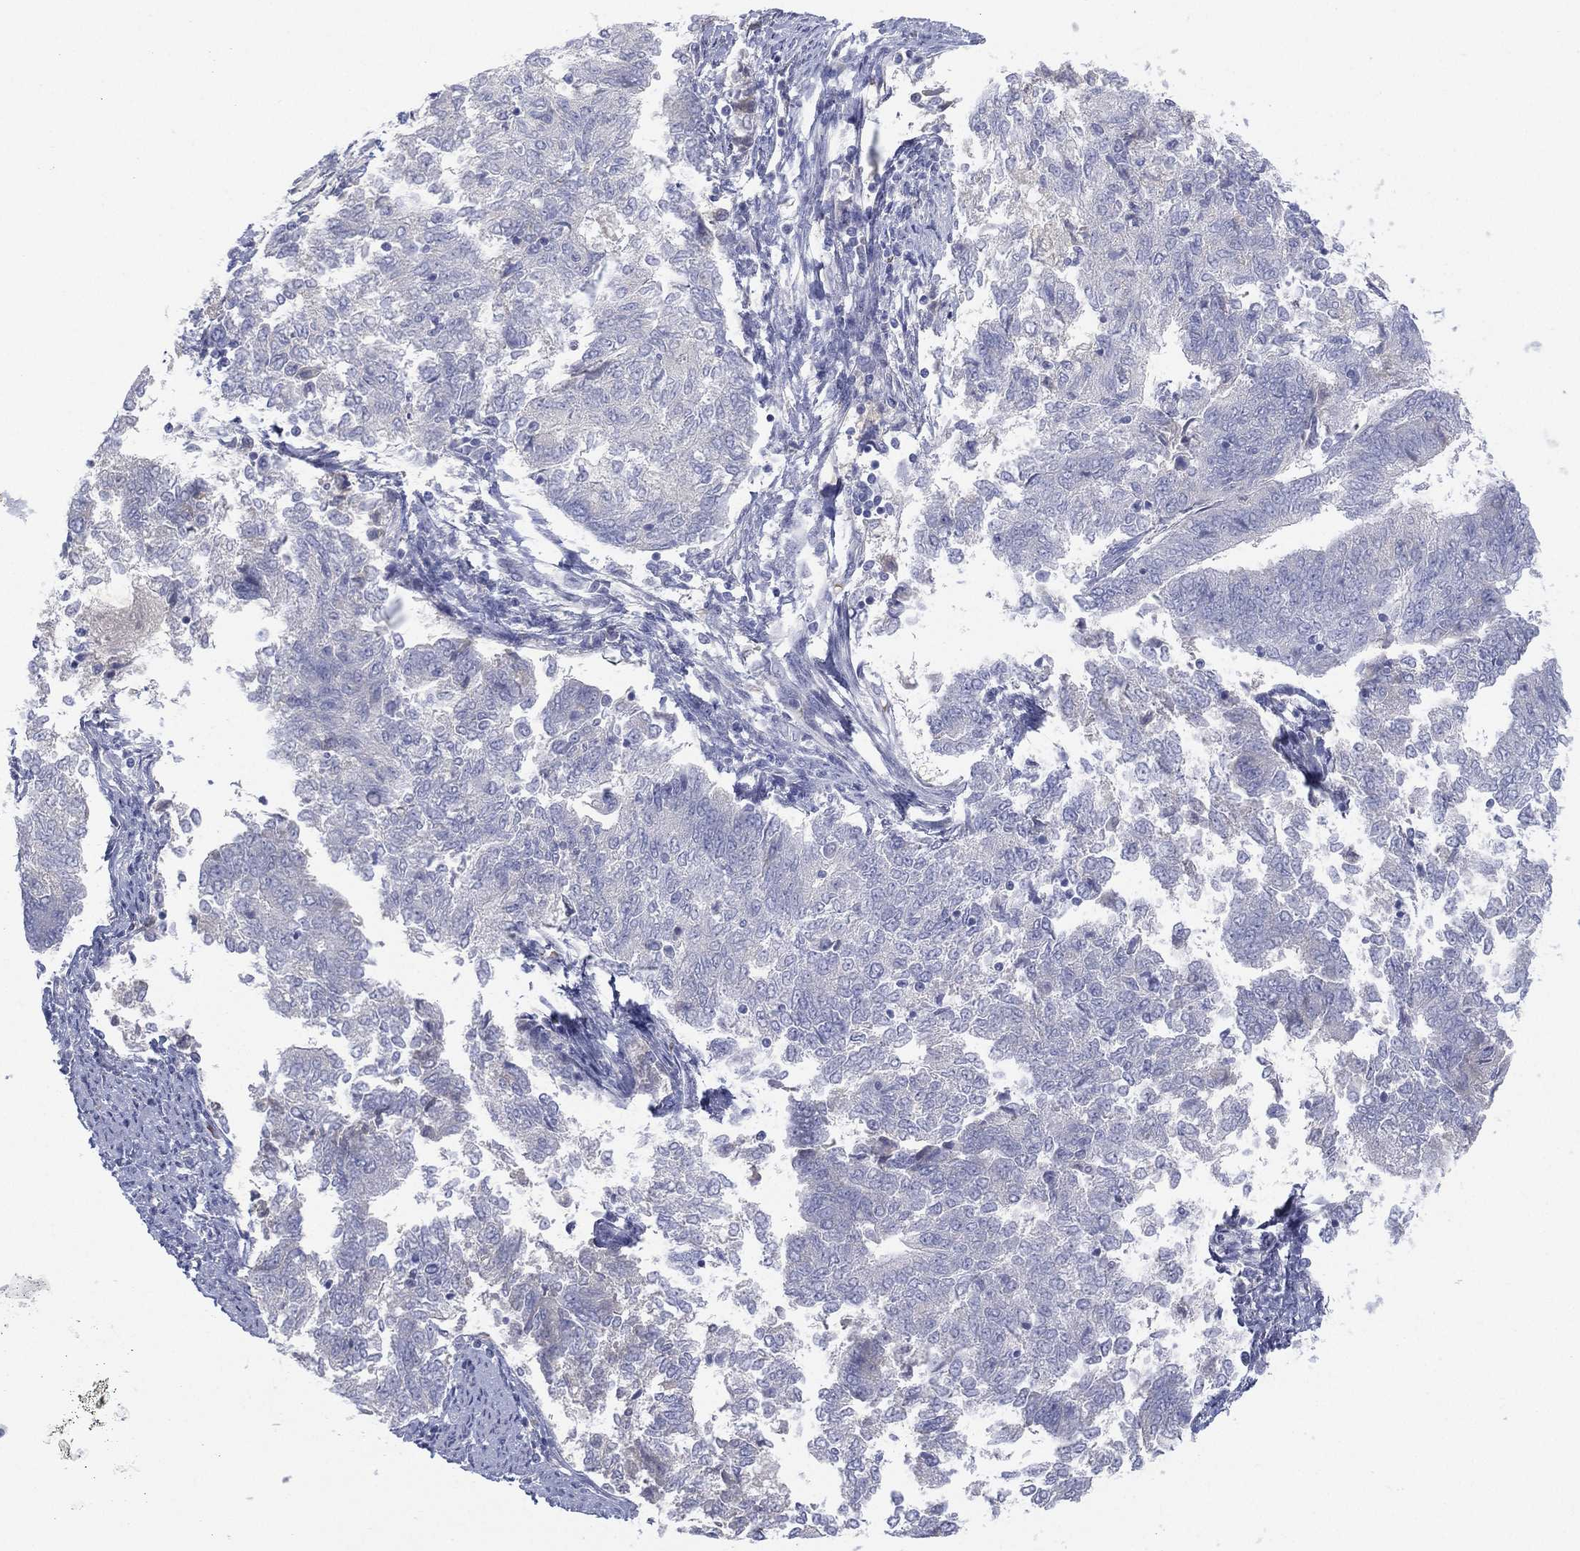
{"staining": {"intensity": "negative", "quantity": "none", "location": "none"}, "tissue": "endometrial cancer", "cell_type": "Tumor cells", "image_type": "cancer", "snomed": [{"axis": "morphology", "description": "Adenocarcinoma, NOS"}, {"axis": "topography", "description": "Endometrium"}], "caption": "DAB (3,3'-diaminobenzidine) immunohistochemical staining of endometrial cancer demonstrates no significant positivity in tumor cells. (Brightfield microscopy of DAB (3,3'-diaminobenzidine) IHC at high magnification).", "gene": "CYP2D6", "patient": {"sex": "female", "age": 65}}